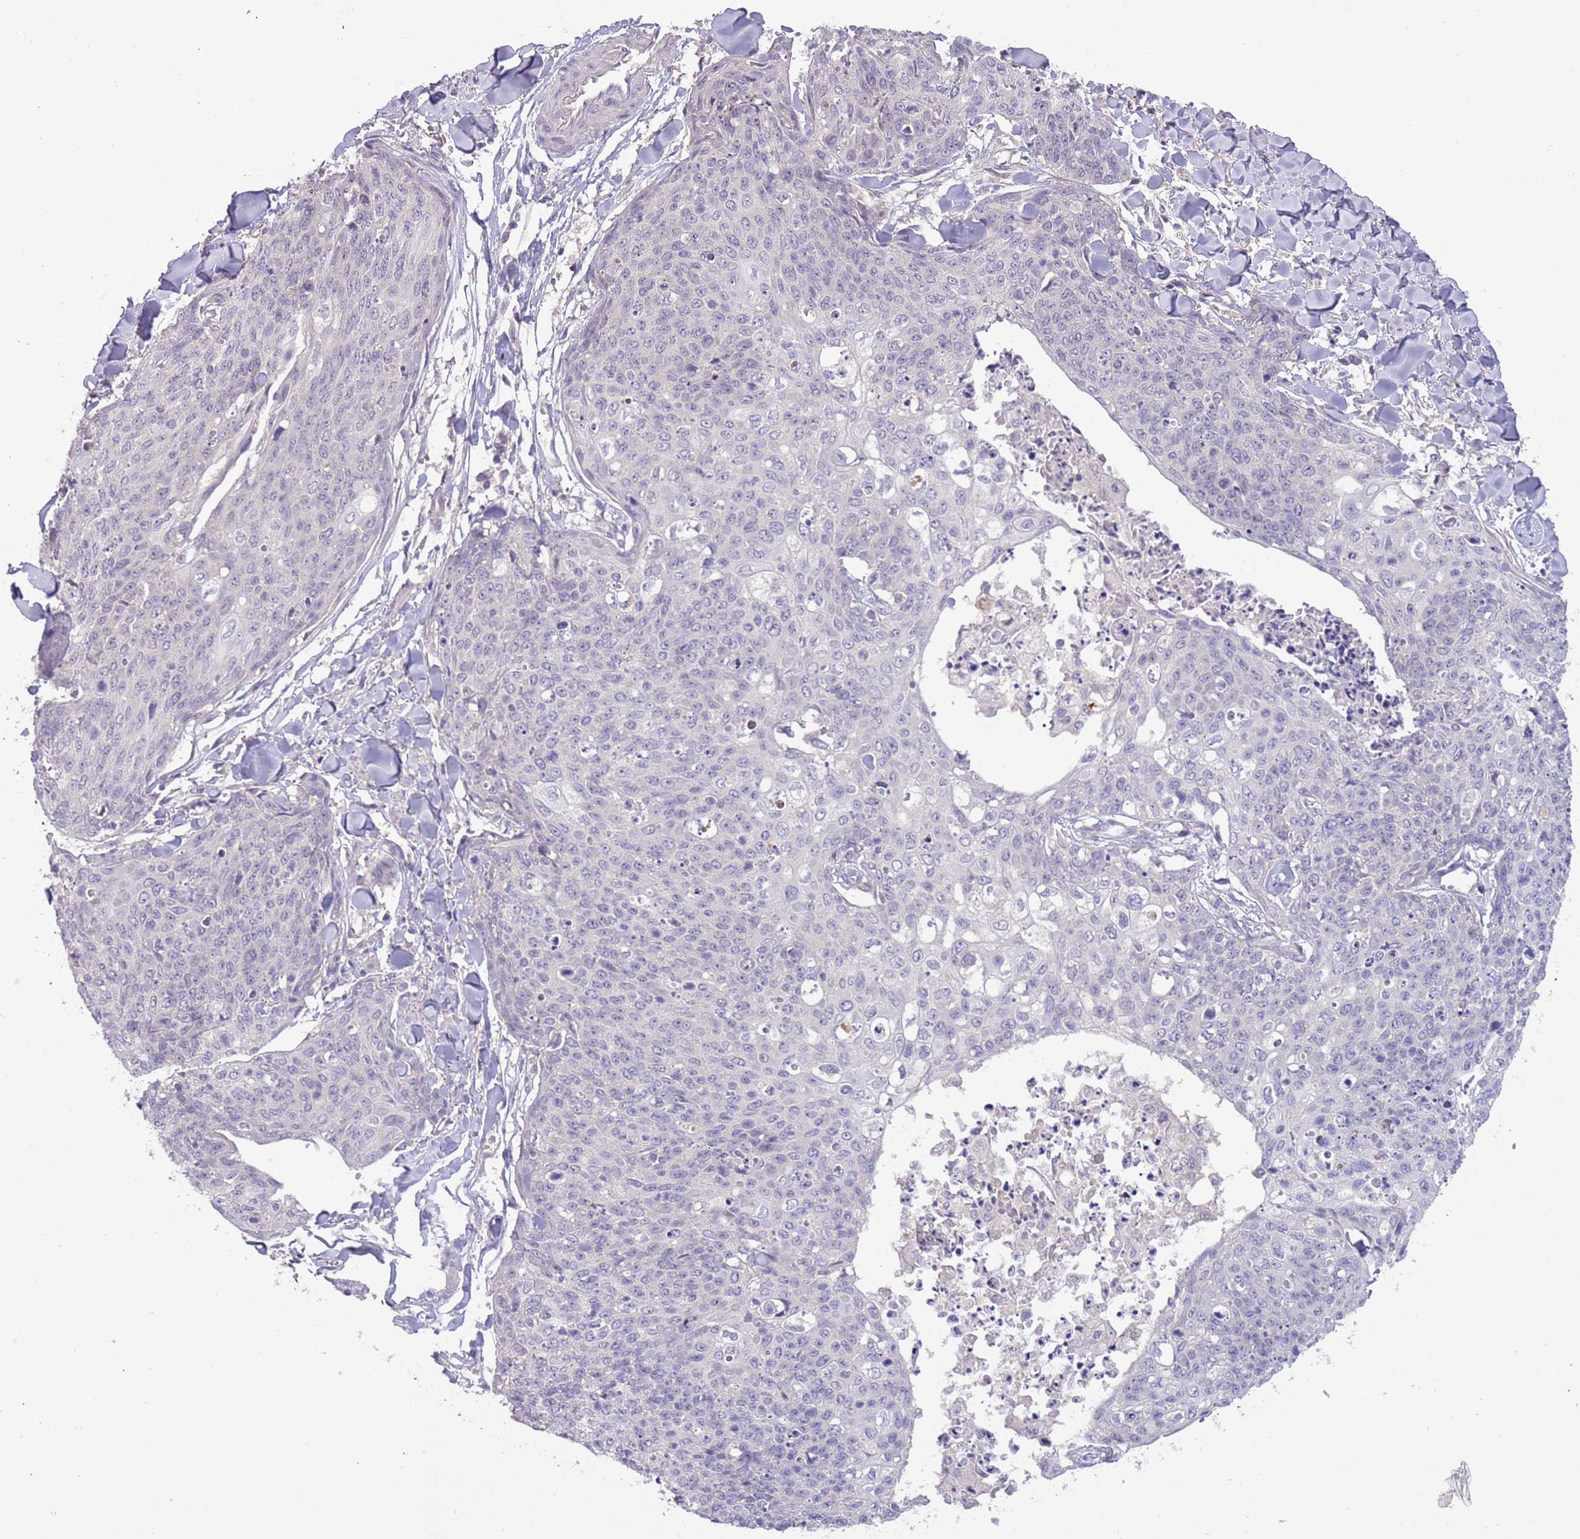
{"staining": {"intensity": "negative", "quantity": "none", "location": "none"}, "tissue": "skin cancer", "cell_type": "Tumor cells", "image_type": "cancer", "snomed": [{"axis": "morphology", "description": "Squamous cell carcinoma, NOS"}, {"axis": "topography", "description": "Skin"}, {"axis": "topography", "description": "Vulva"}], "caption": "DAB (3,3'-diaminobenzidine) immunohistochemical staining of squamous cell carcinoma (skin) reveals no significant expression in tumor cells.", "gene": "SHROOM3", "patient": {"sex": "female", "age": 85}}